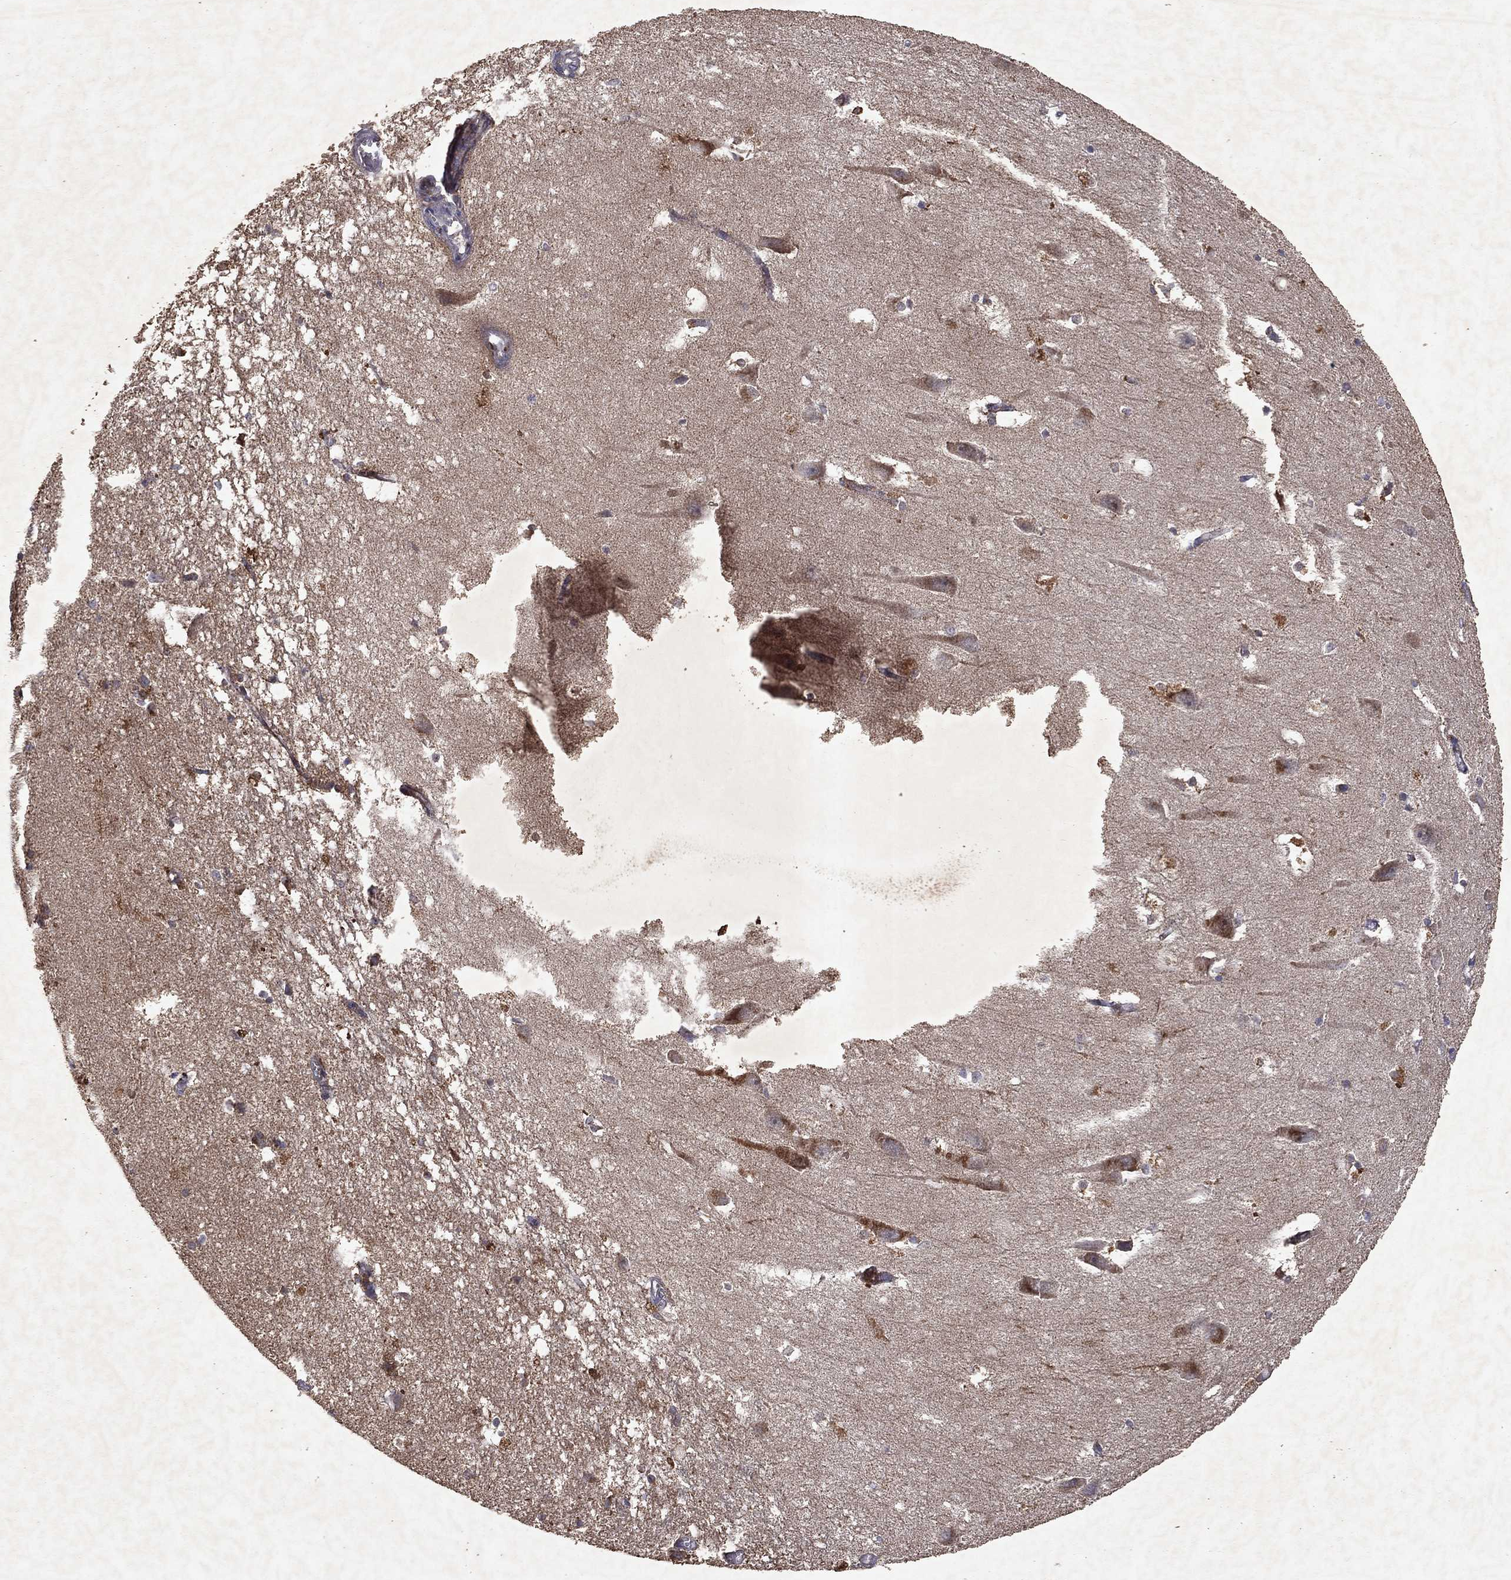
{"staining": {"intensity": "negative", "quantity": "none", "location": "none"}, "tissue": "hippocampus", "cell_type": "Glial cells", "image_type": "normal", "snomed": [{"axis": "morphology", "description": "Normal tissue, NOS"}, {"axis": "topography", "description": "Lateral ventricle wall"}, {"axis": "topography", "description": "Hippocampus"}], "caption": "Immunohistochemical staining of normal hippocampus shows no significant expression in glial cells.", "gene": "PYROXD2", "patient": {"sex": "female", "age": 63}}